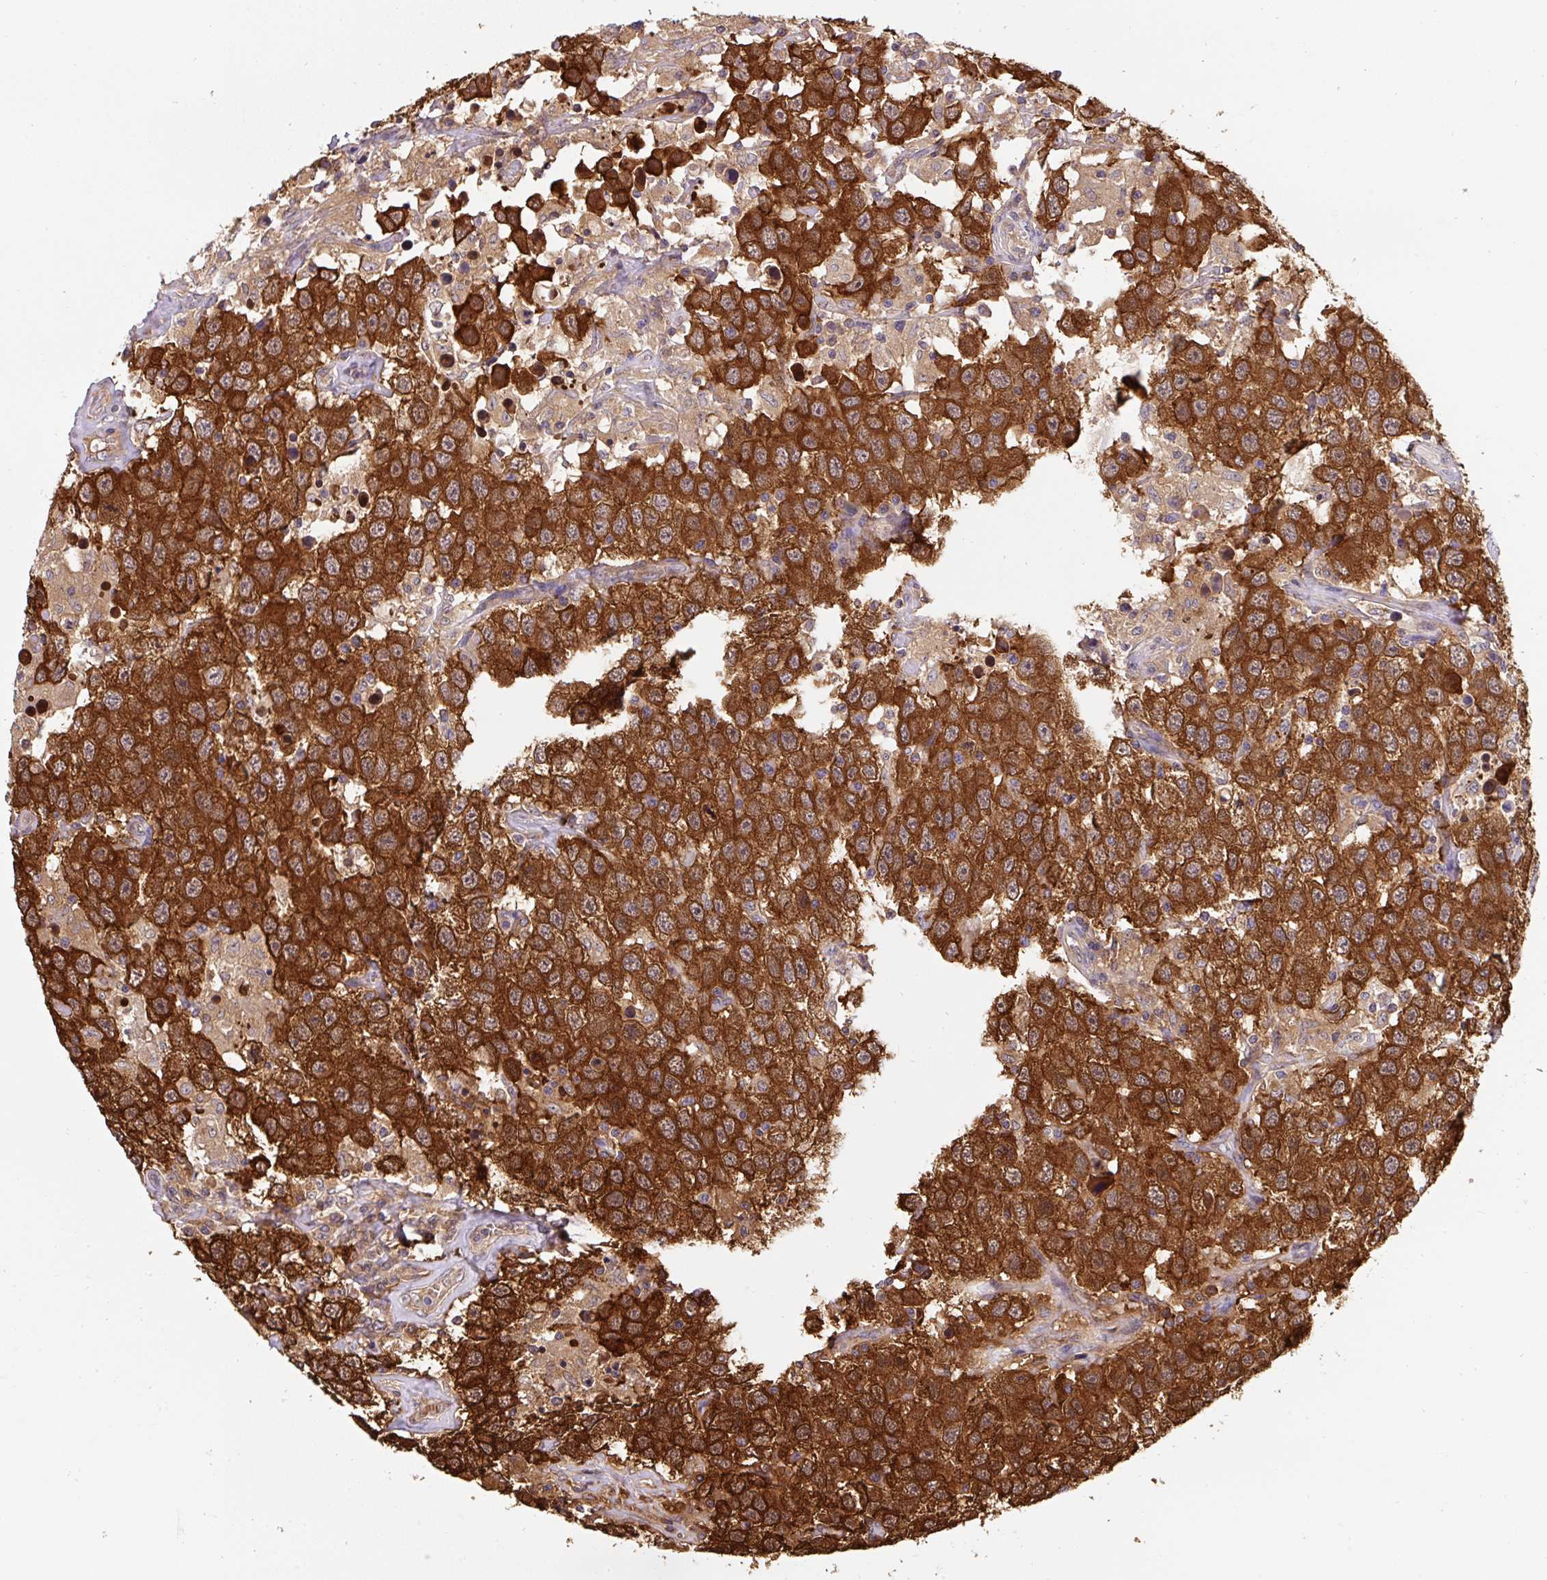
{"staining": {"intensity": "strong", "quantity": ">75%", "location": "cytoplasmic/membranous"}, "tissue": "testis cancer", "cell_type": "Tumor cells", "image_type": "cancer", "snomed": [{"axis": "morphology", "description": "Seminoma, NOS"}, {"axis": "topography", "description": "Testis"}], "caption": "Testis cancer stained with a protein marker reveals strong staining in tumor cells.", "gene": "ST13", "patient": {"sex": "male", "age": 41}}